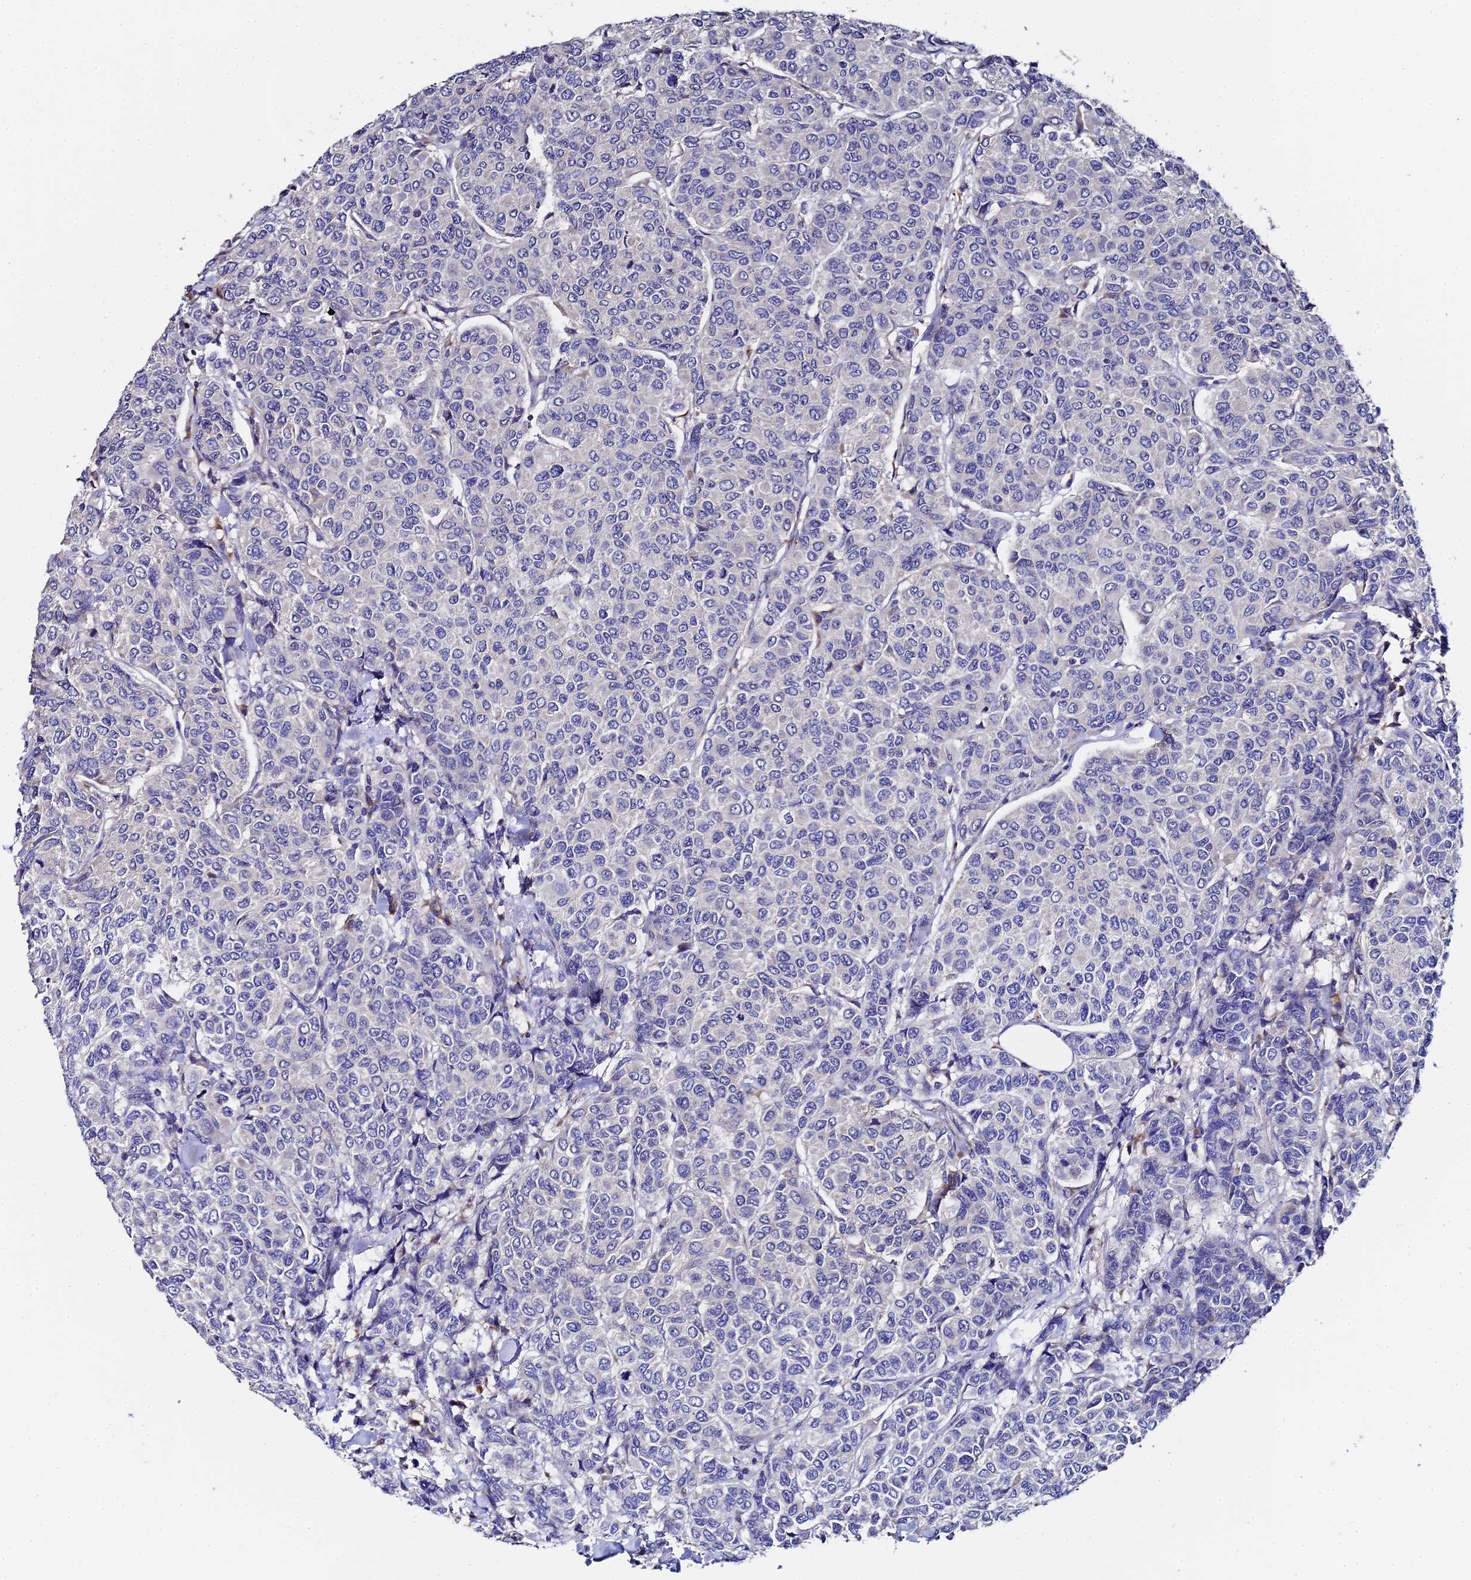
{"staining": {"intensity": "negative", "quantity": "none", "location": "none"}, "tissue": "breast cancer", "cell_type": "Tumor cells", "image_type": "cancer", "snomed": [{"axis": "morphology", "description": "Duct carcinoma"}, {"axis": "topography", "description": "Breast"}], "caption": "Immunohistochemistry (IHC) image of breast cancer (invasive ductal carcinoma) stained for a protein (brown), which displays no staining in tumor cells.", "gene": "UBE2L3", "patient": {"sex": "female", "age": 55}}